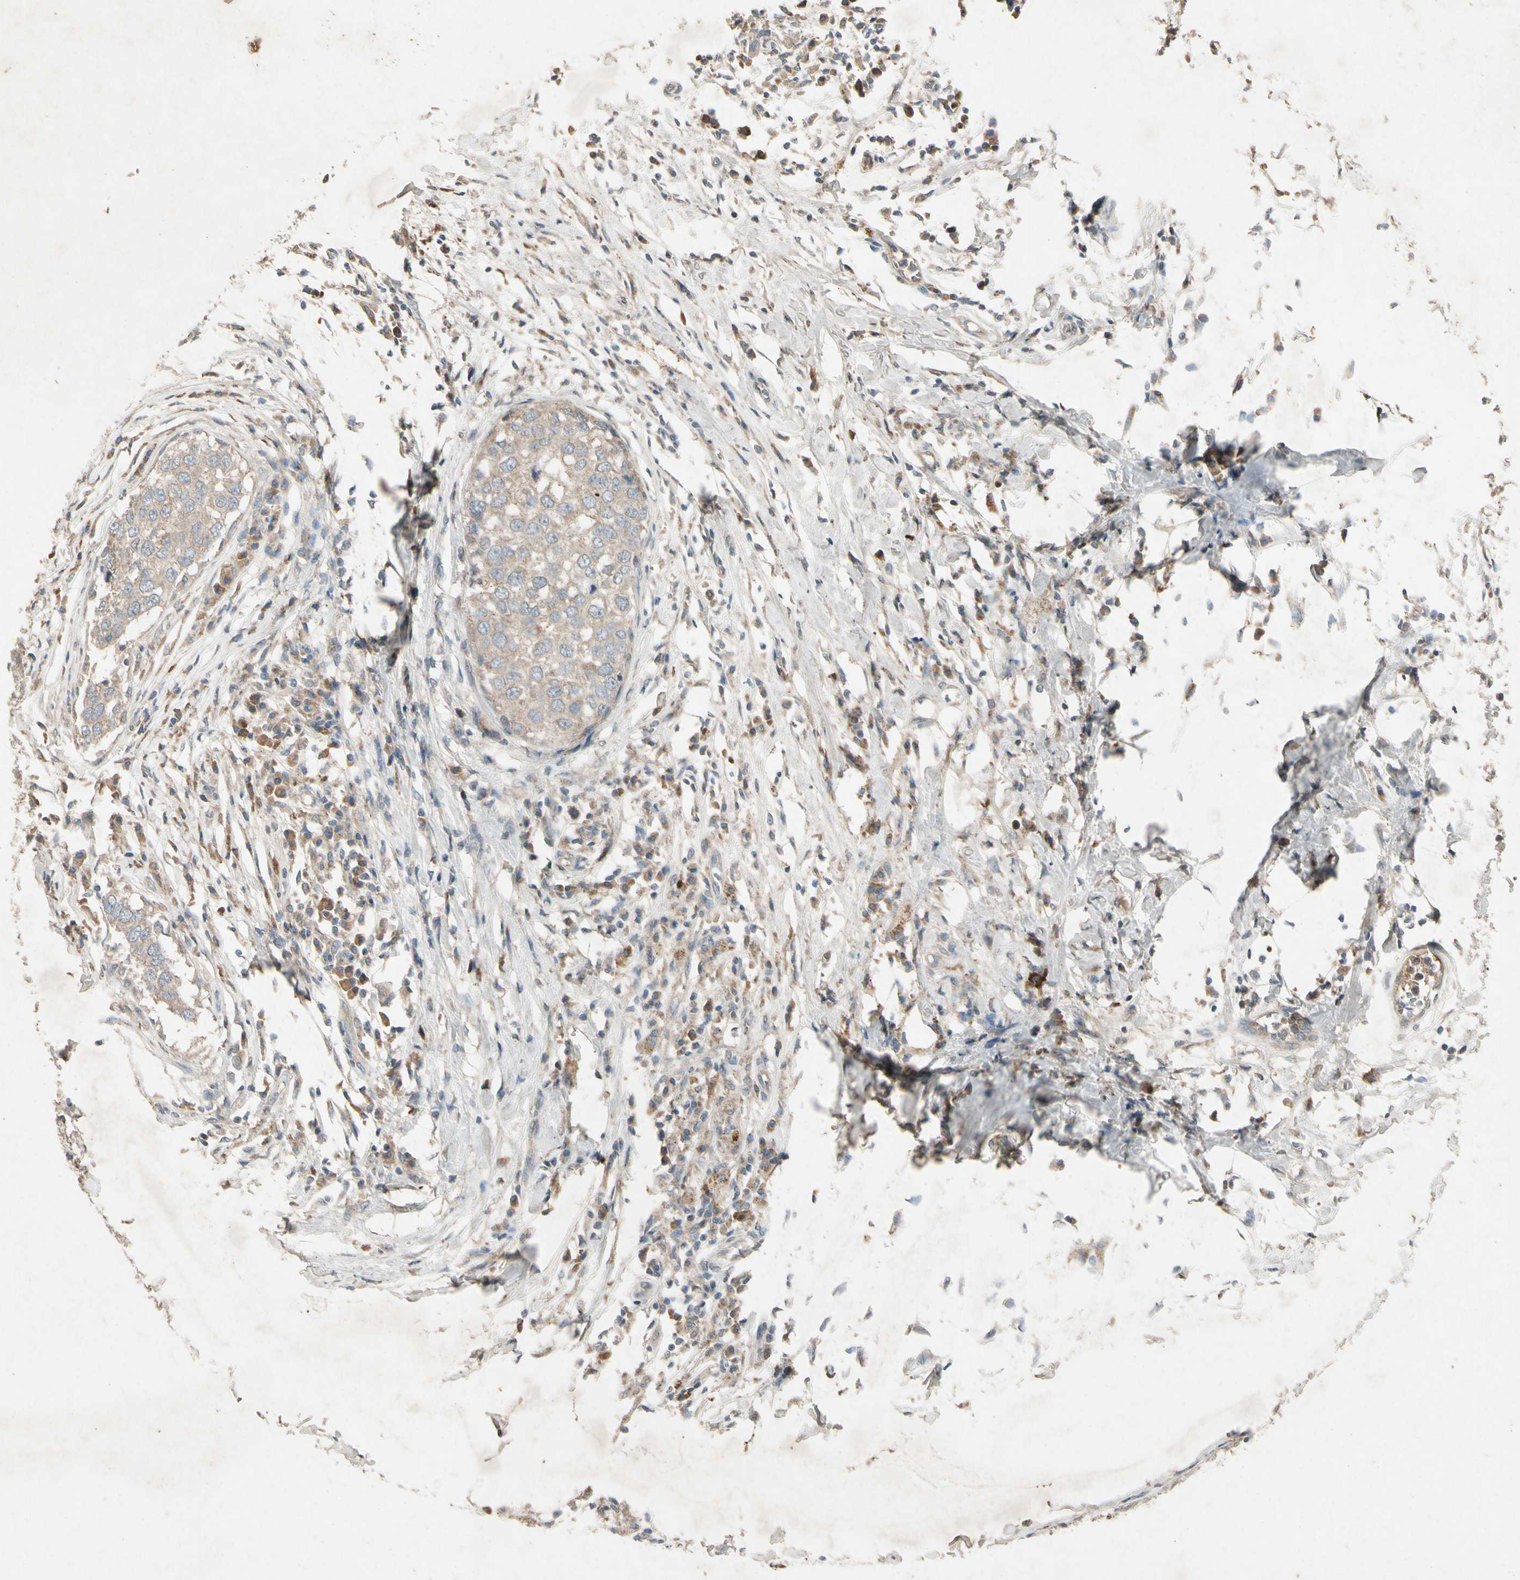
{"staining": {"intensity": "weak", "quantity": "25%-75%", "location": "cytoplasmic/membranous"}, "tissue": "breast cancer", "cell_type": "Tumor cells", "image_type": "cancer", "snomed": [{"axis": "morphology", "description": "Duct carcinoma"}, {"axis": "topography", "description": "Breast"}], "caption": "A micrograph showing weak cytoplasmic/membranous positivity in about 25%-75% of tumor cells in invasive ductal carcinoma (breast), as visualized by brown immunohistochemical staining.", "gene": "GPLD1", "patient": {"sex": "female", "age": 27}}